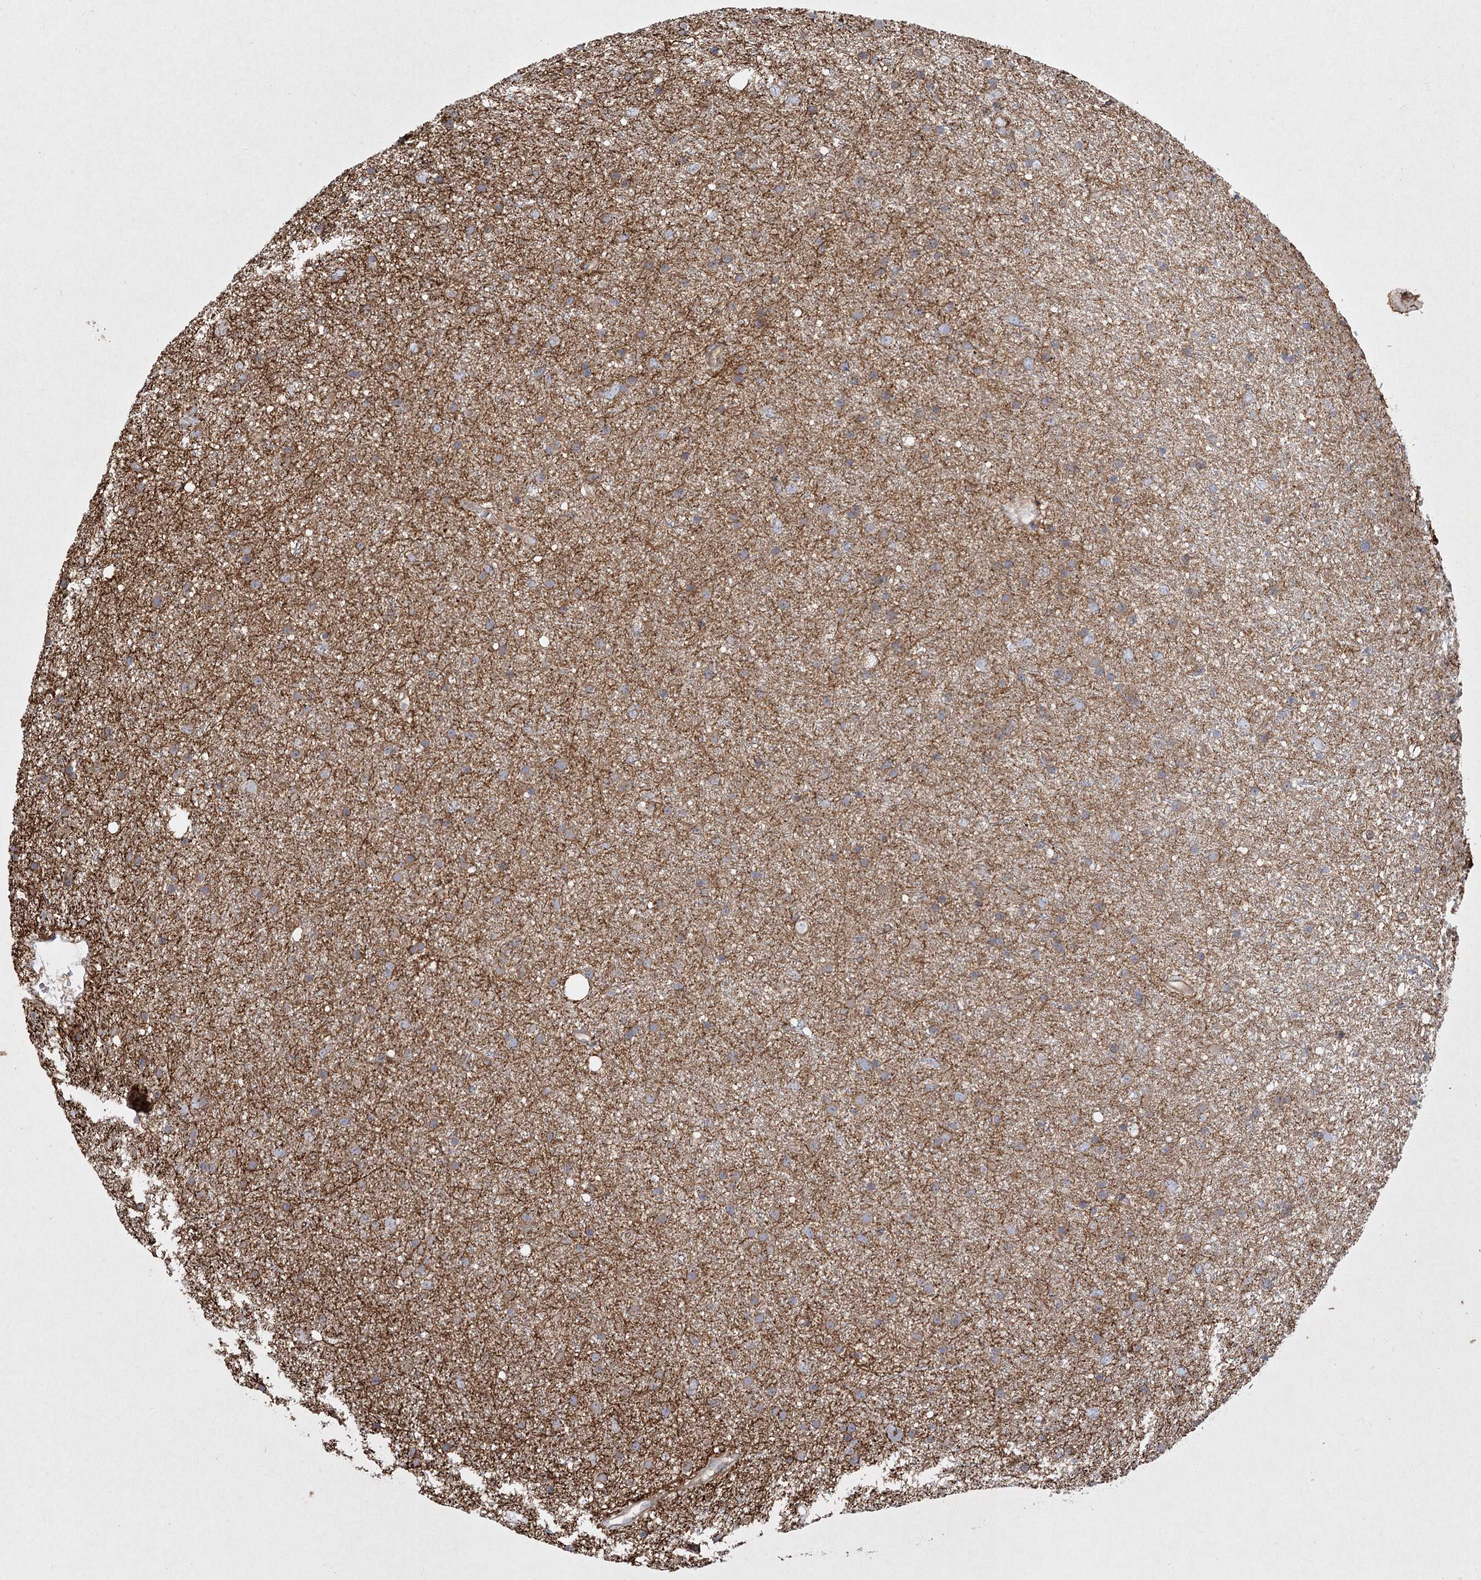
{"staining": {"intensity": "moderate", "quantity": ">75%", "location": "cytoplasmic/membranous"}, "tissue": "glioma", "cell_type": "Tumor cells", "image_type": "cancer", "snomed": [{"axis": "morphology", "description": "Glioma, malignant, Low grade"}, {"axis": "topography", "description": "Cerebral cortex"}], "caption": "Glioma stained for a protein demonstrates moderate cytoplasmic/membranous positivity in tumor cells.", "gene": "SH3TC1", "patient": {"sex": "female", "age": 39}}